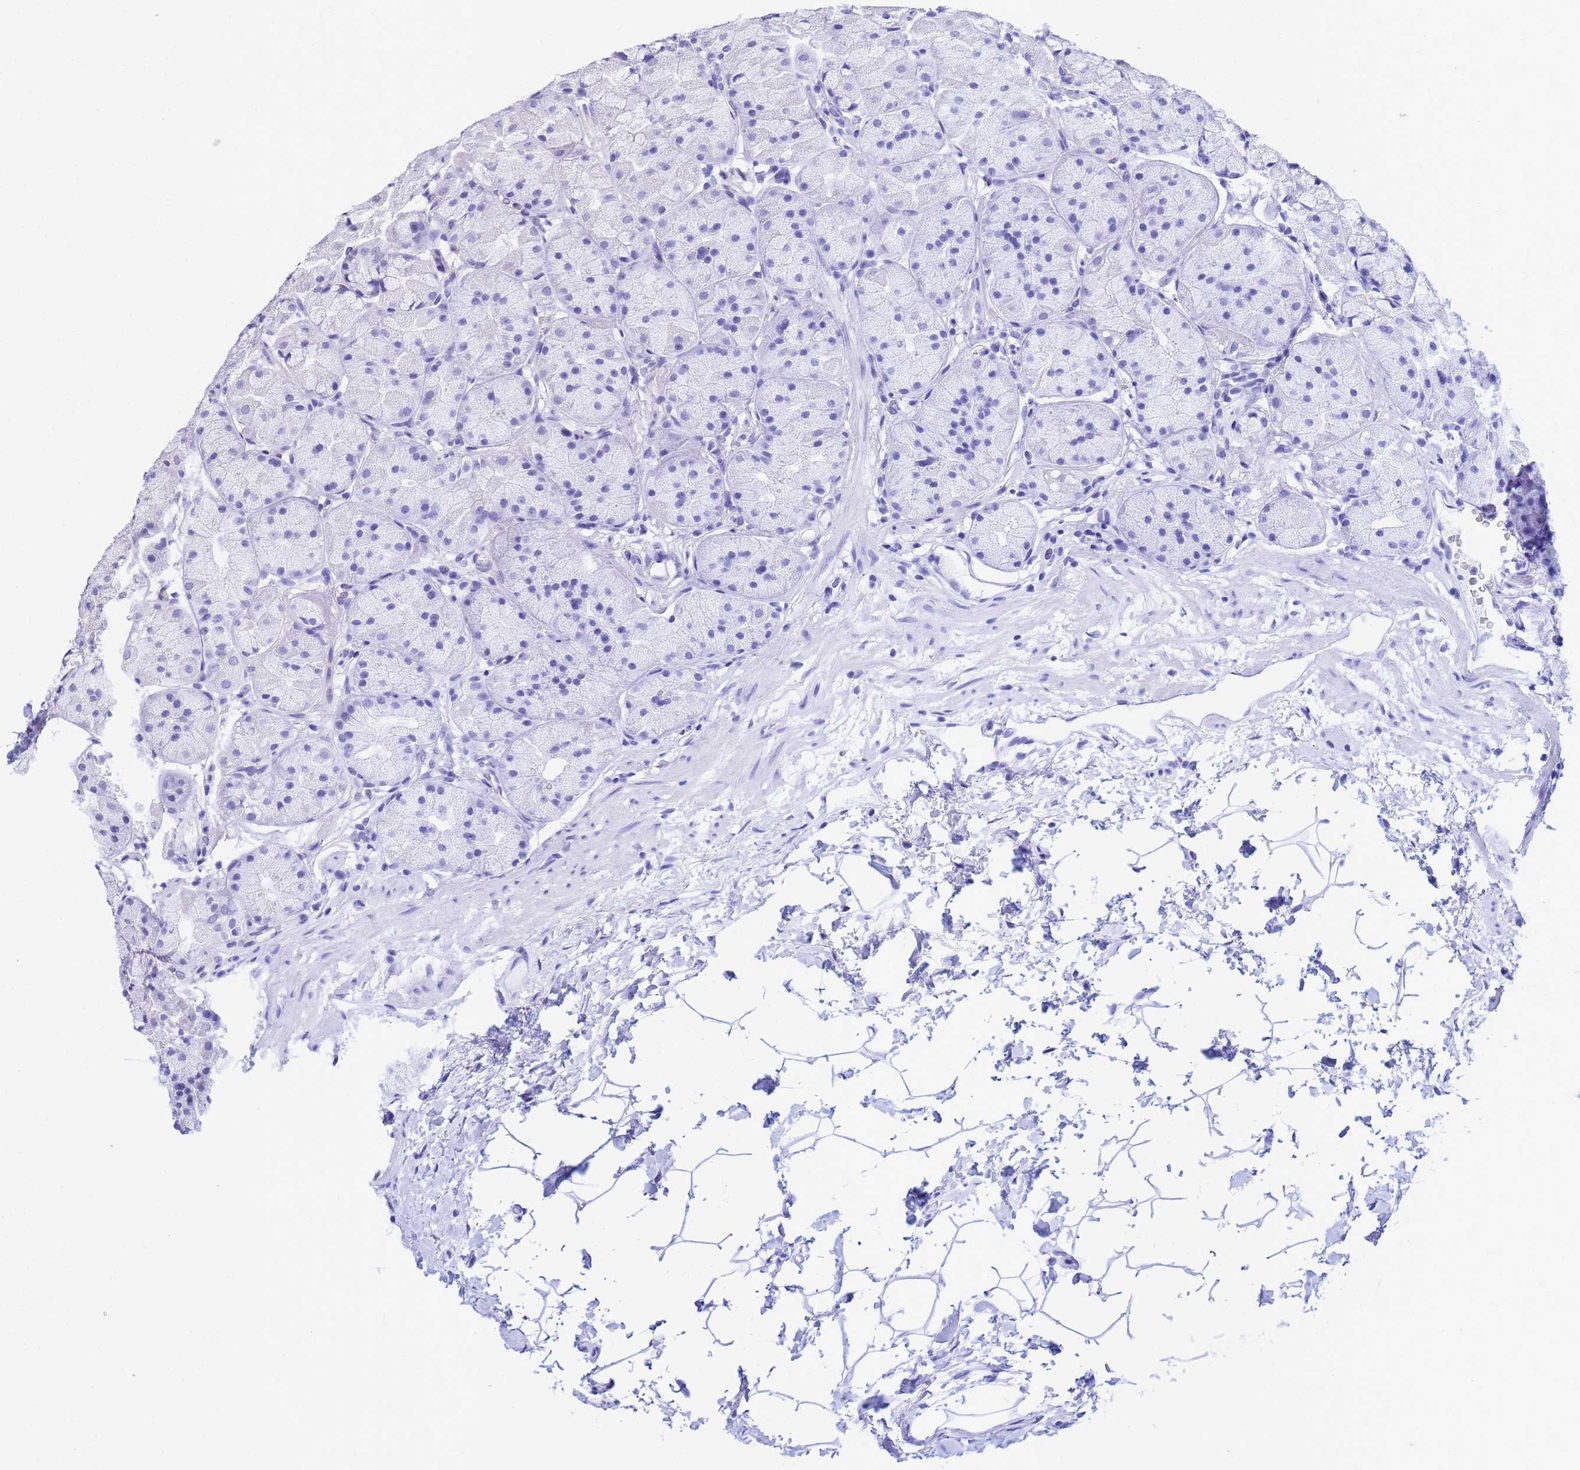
{"staining": {"intensity": "negative", "quantity": "none", "location": "none"}, "tissue": "stomach", "cell_type": "Glandular cells", "image_type": "normal", "snomed": [{"axis": "morphology", "description": "Normal tissue, NOS"}, {"axis": "topography", "description": "Stomach"}], "caption": "DAB (3,3'-diaminobenzidine) immunohistochemical staining of benign stomach reveals no significant expression in glandular cells. Nuclei are stained in blue.", "gene": "TRIP6", "patient": {"sex": "male", "age": 57}}